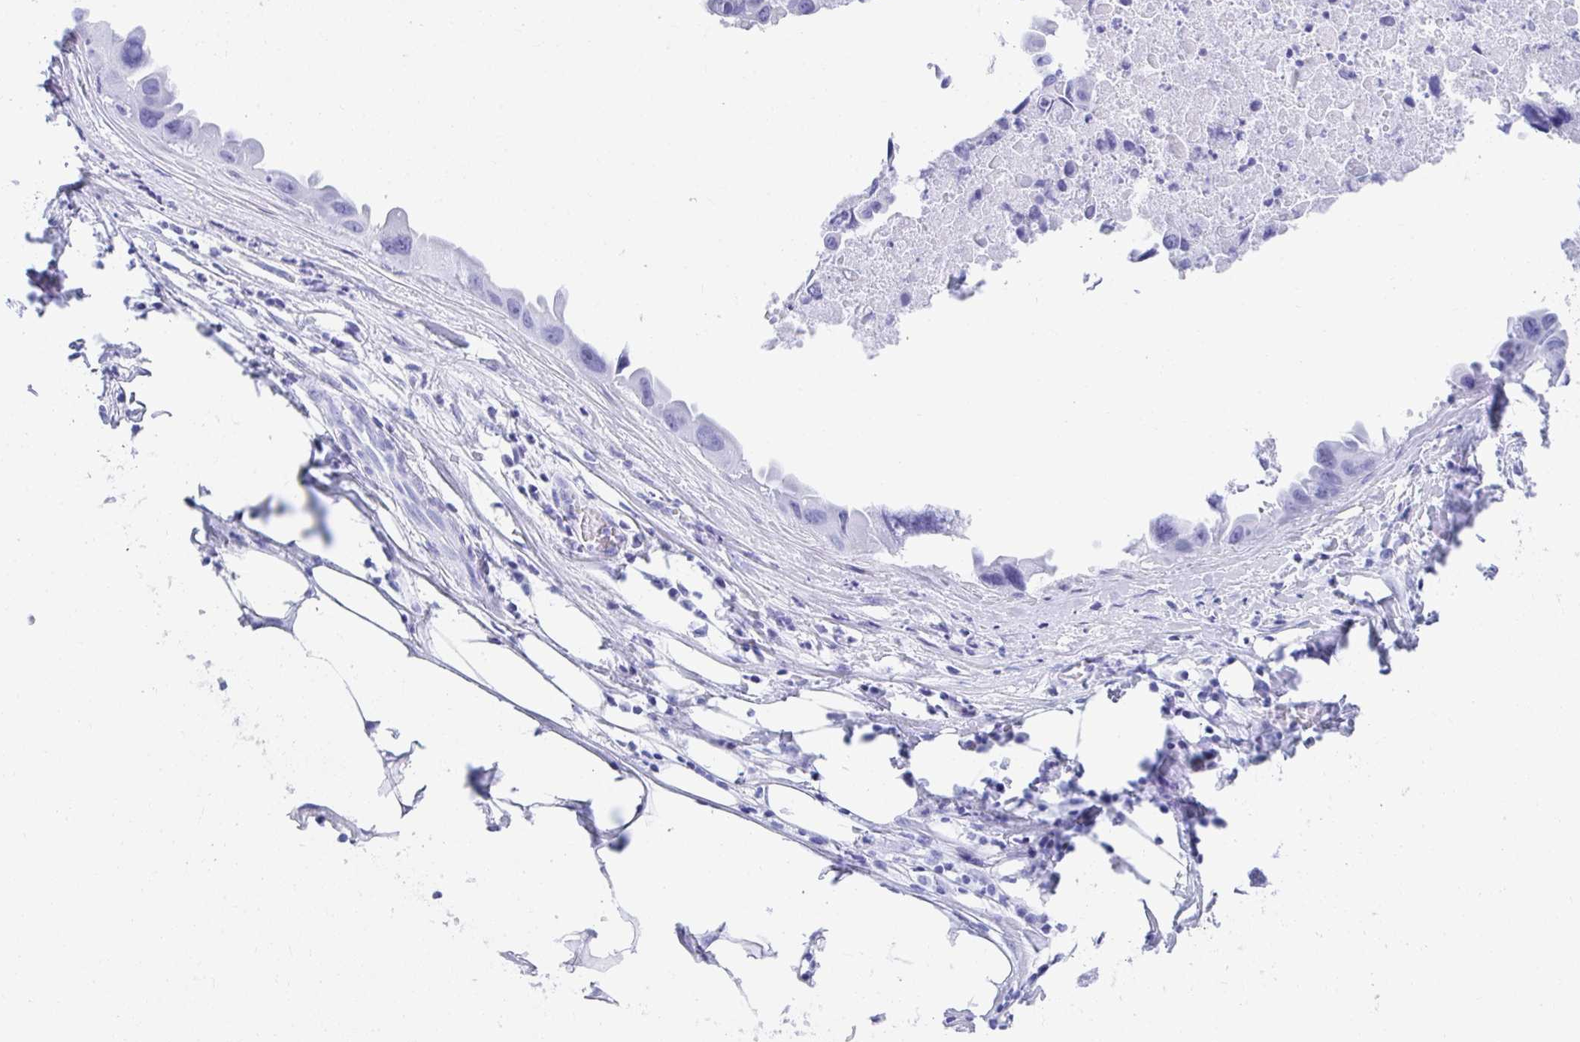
{"staining": {"intensity": "negative", "quantity": "none", "location": "none"}, "tissue": "lung cancer", "cell_type": "Tumor cells", "image_type": "cancer", "snomed": [{"axis": "morphology", "description": "Adenocarcinoma, NOS"}, {"axis": "topography", "description": "Lymph node"}, {"axis": "topography", "description": "Lung"}], "caption": "The photomicrograph shows no staining of tumor cells in adenocarcinoma (lung).", "gene": "PC", "patient": {"sex": "male", "age": 64}}